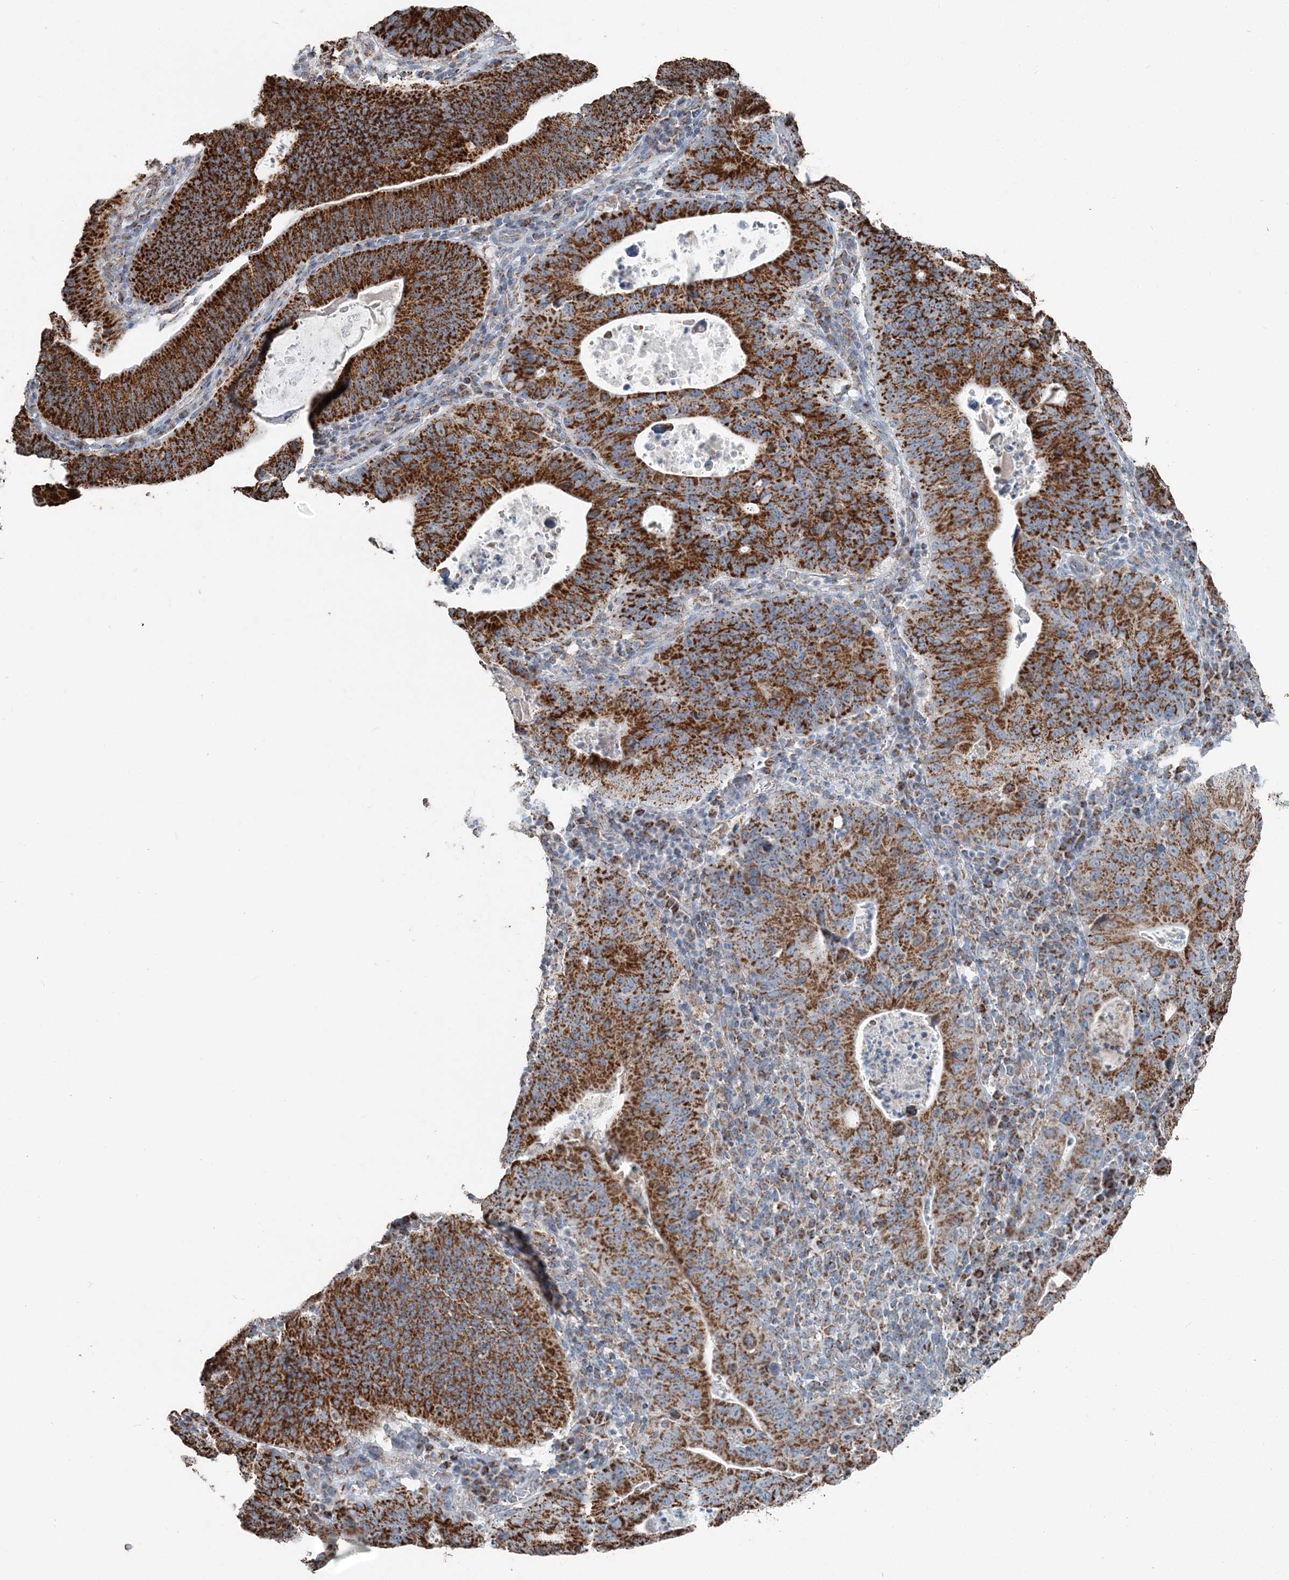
{"staining": {"intensity": "strong", "quantity": ">75%", "location": "cytoplasmic/membranous"}, "tissue": "stomach cancer", "cell_type": "Tumor cells", "image_type": "cancer", "snomed": [{"axis": "morphology", "description": "Adenocarcinoma, NOS"}, {"axis": "topography", "description": "Stomach"}], "caption": "Strong cytoplasmic/membranous staining is present in about >75% of tumor cells in adenocarcinoma (stomach).", "gene": "SUCLG1", "patient": {"sex": "male", "age": 59}}